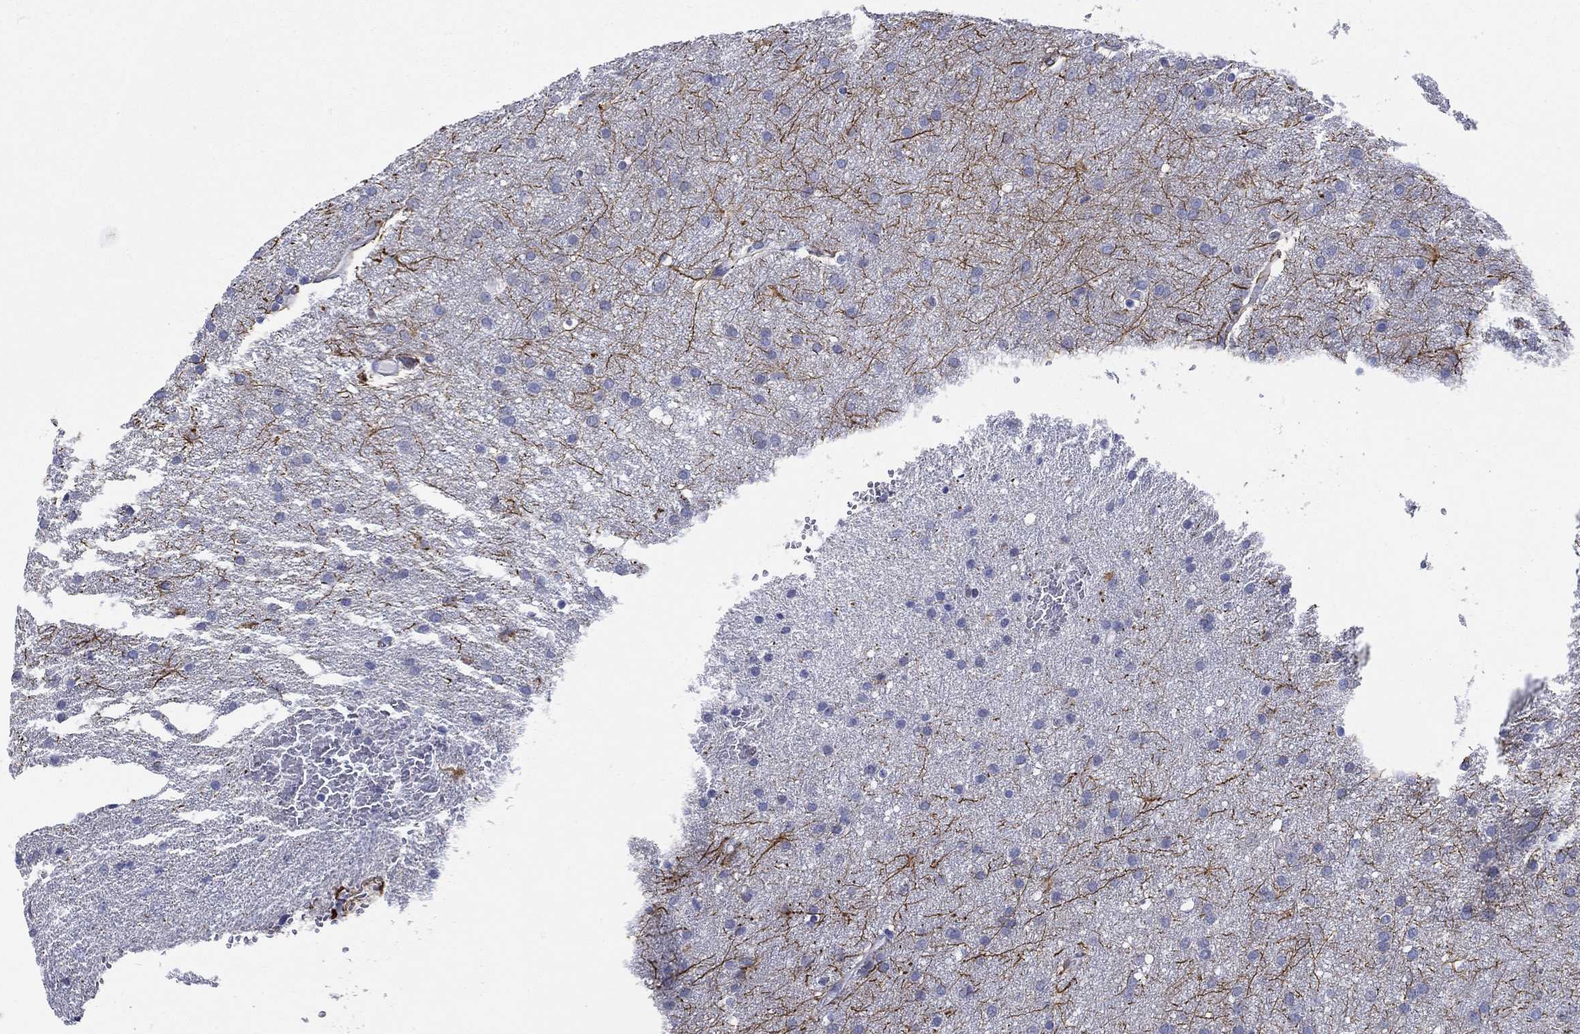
{"staining": {"intensity": "strong", "quantity": "<25%", "location": "cytoplasmic/membranous"}, "tissue": "glioma", "cell_type": "Tumor cells", "image_type": "cancer", "snomed": [{"axis": "morphology", "description": "Glioma, malignant, Low grade"}, {"axis": "topography", "description": "Brain"}], "caption": "Glioma stained for a protein displays strong cytoplasmic/membranous positivity in tumor cells.", "gene": "CRYGS", "patient": {"sex": "female", "age": 32}}